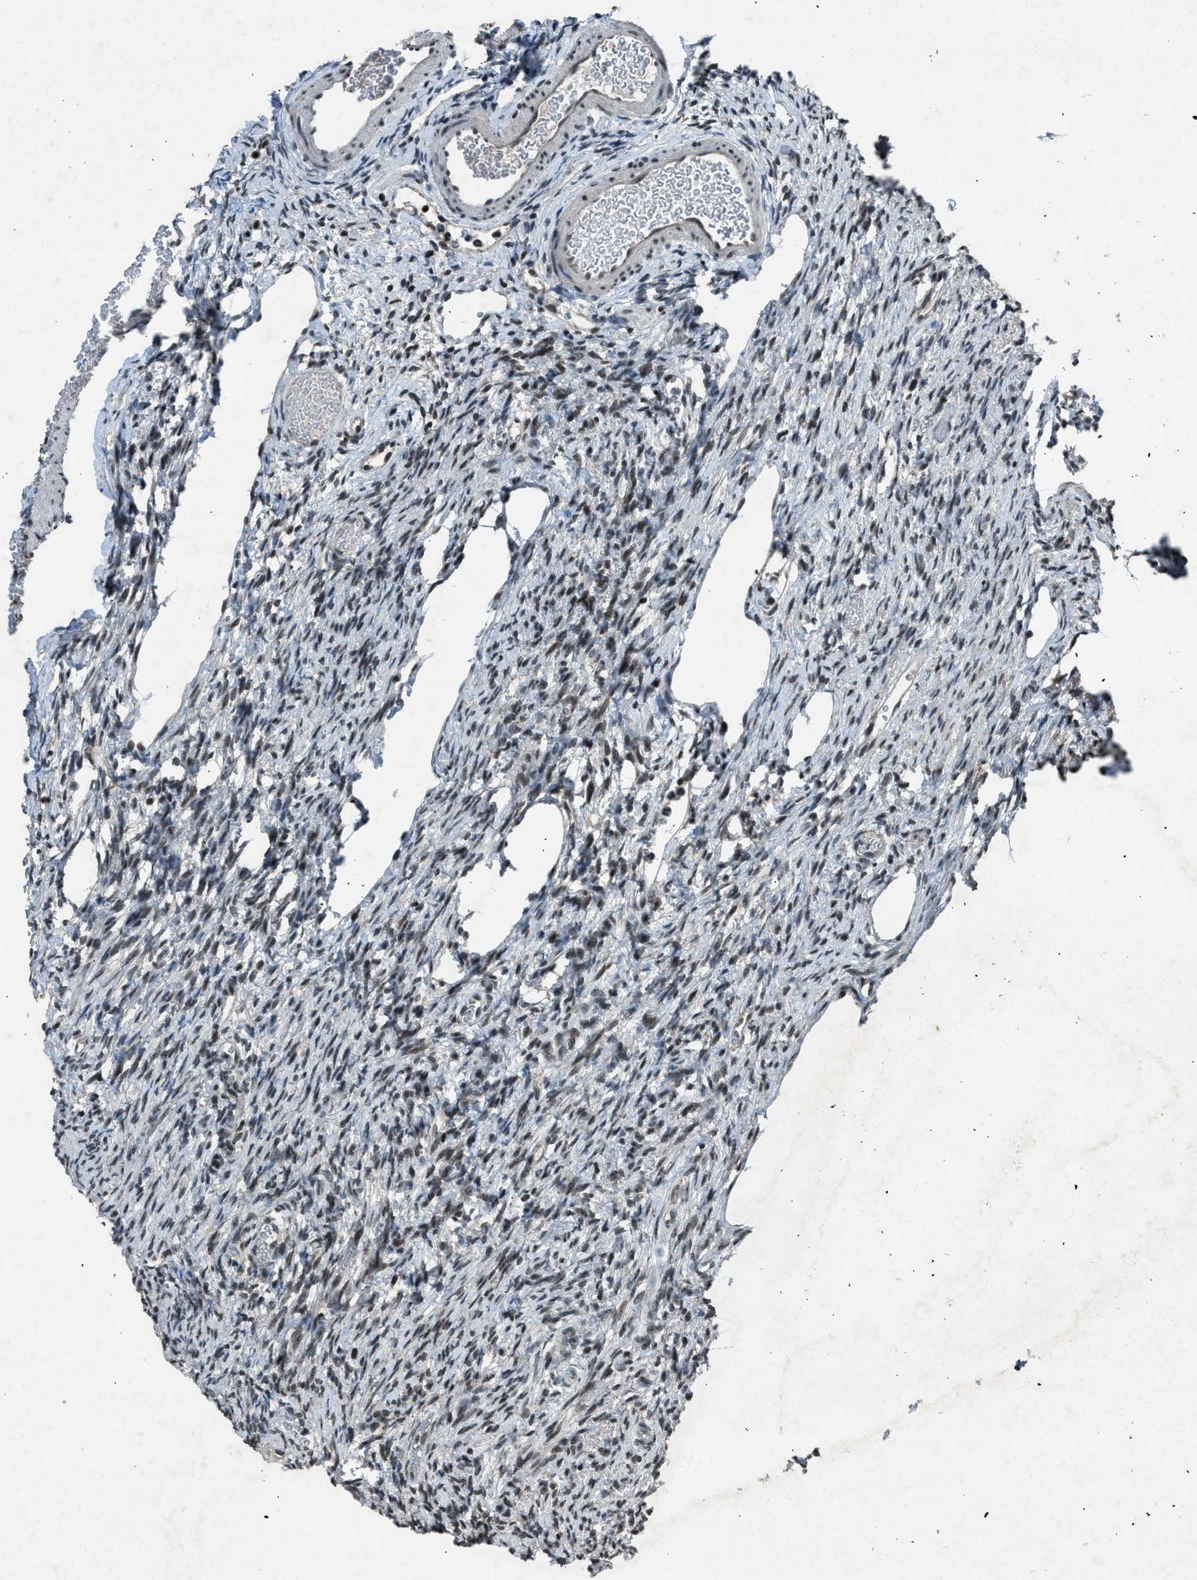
{"staining": {"intensity": "weak", "quantity": "<25%", "location": "nuclear"}, "tissue": "ovary", "cell_type": "Ovarian stroma cells", "image_type": "normal", "snomed": [{"axis": "morphology", "description": "Normal tissue, NOS"}, {"axis": "topography", "description": "Ovary"}], "caption": "The IHC photomicrograph has no significant expression in ovarian stroma cells of ovary.", "gene": "ADCY1", "patient": {"sex": "female", "age": 33}}